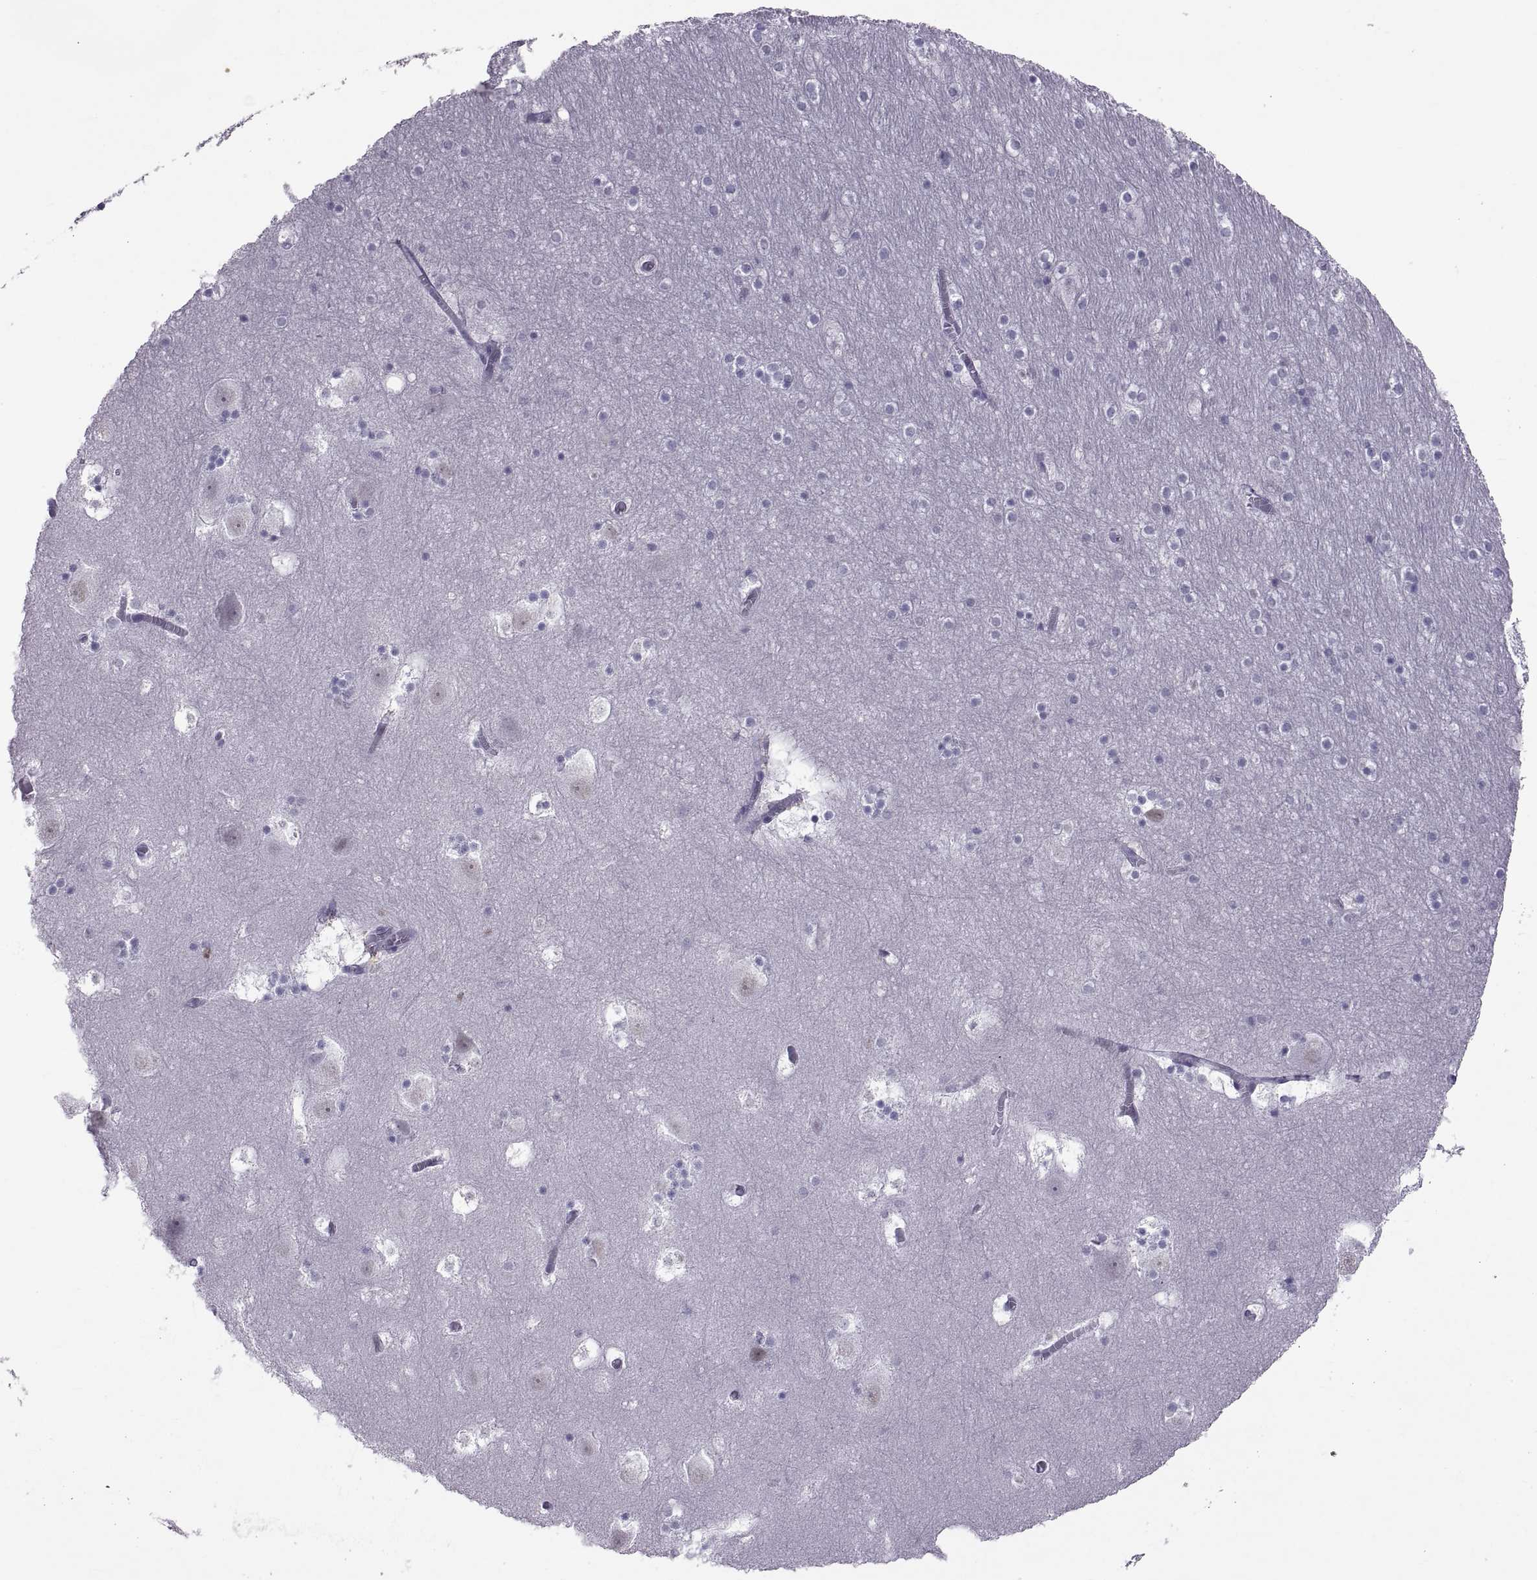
{"staining": {"intensity": "negative", "quantity": "none", "location": "none"}, "tissue": "hippocampus", "cell_type": "Glial cells", "image_type": "normal", "snomed": [{"axis": "morphology", "description": "Normal tissue, NOS"}, {"axis": "topography", "description": "Hippocampus"}], "caption": "This histopathology image is of benign hippocampus stained with immunohistochemistry (IHC) to label a protein in brown with the nuclei are counter-stained blue. There is no positivity in glial cells.", "gene": "KRT77", "patient": {"sex": "male", "age": 45}}